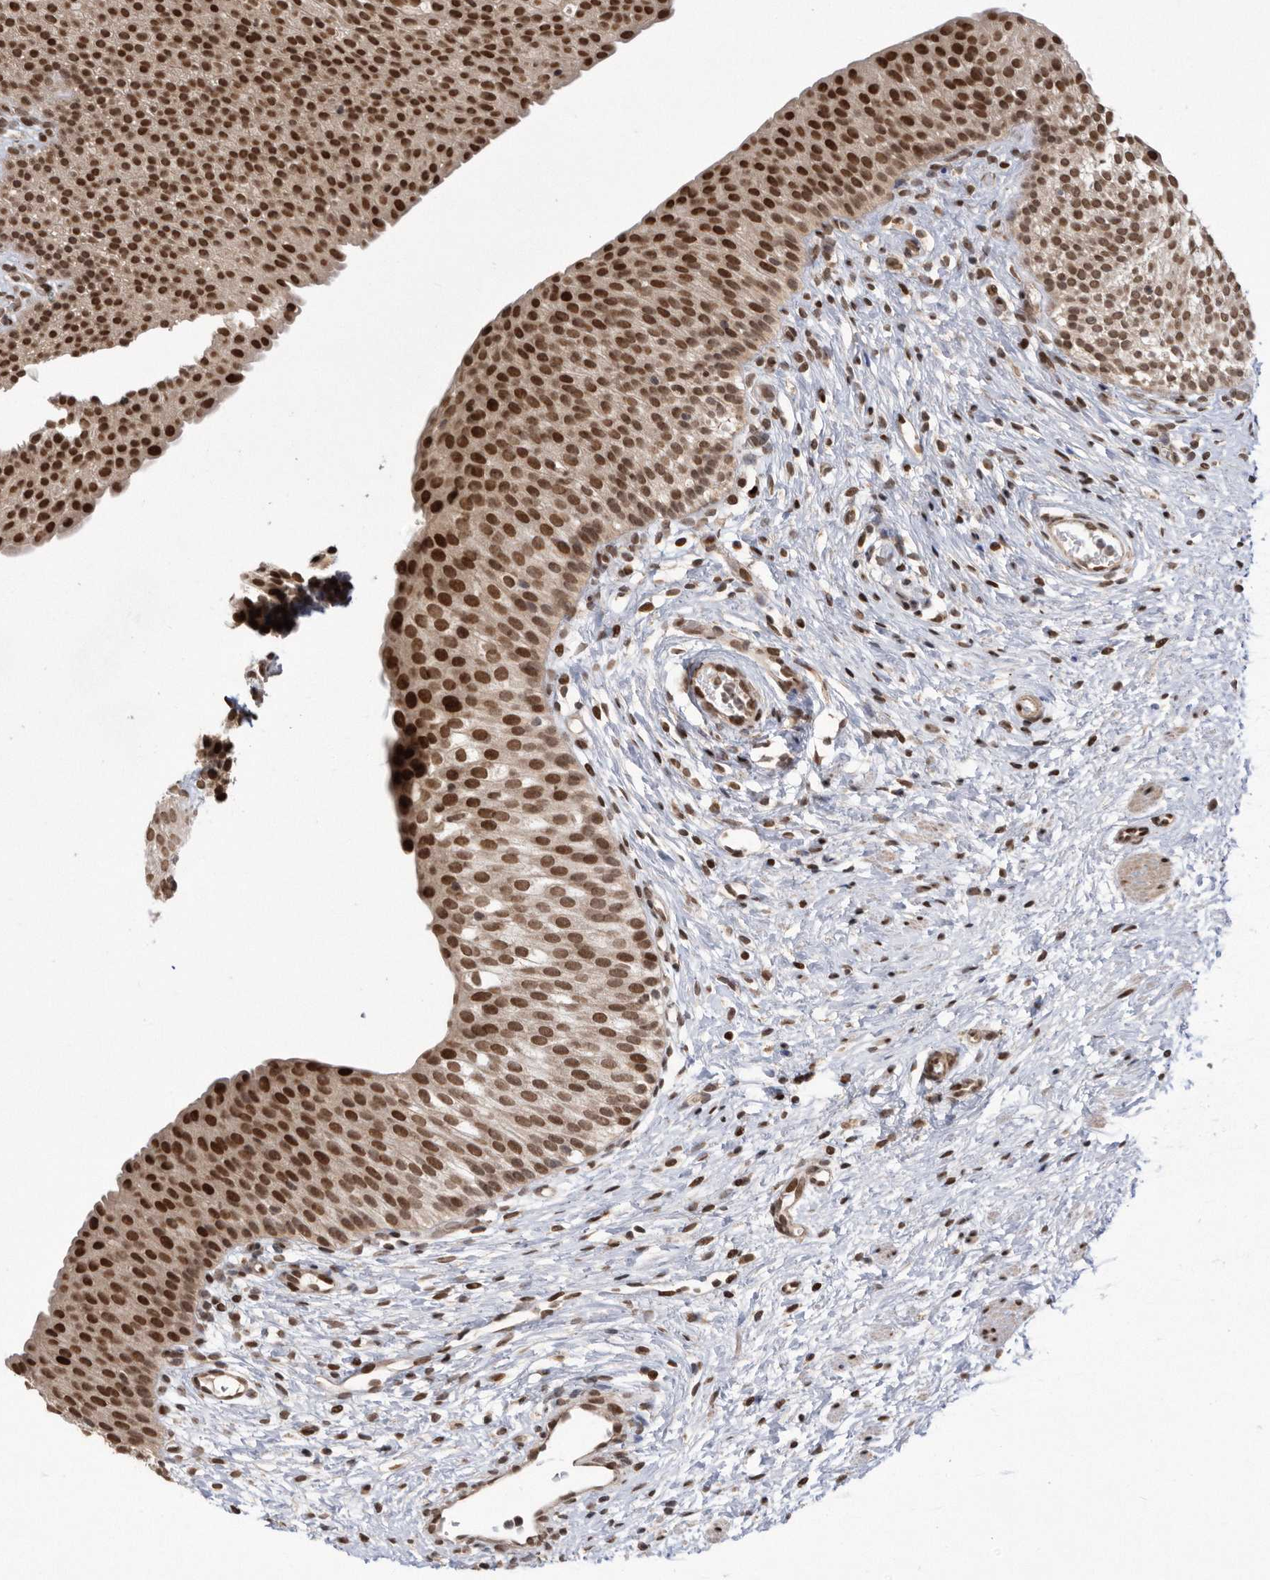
{"staining": {"intensity": "strong", "quantity": ">75%", "location": "nuclear"}, "tissue": "urinary bladder", "cell_type": "Urothelial cells", "image_type": "normal", "snomed": [{"axis": "morphology", "description": "Normal tissue, NOS"}, {"axis": "topography", "description": "Urinary bladder"}], "caption": "Brown immunohistochemical staining in benign human urinary bladder reveals strong nuclear positivity in approximately >75% of urothelial cells.", "gene": "TDRD3", "patient": {"sex": "male", "age": 1}}